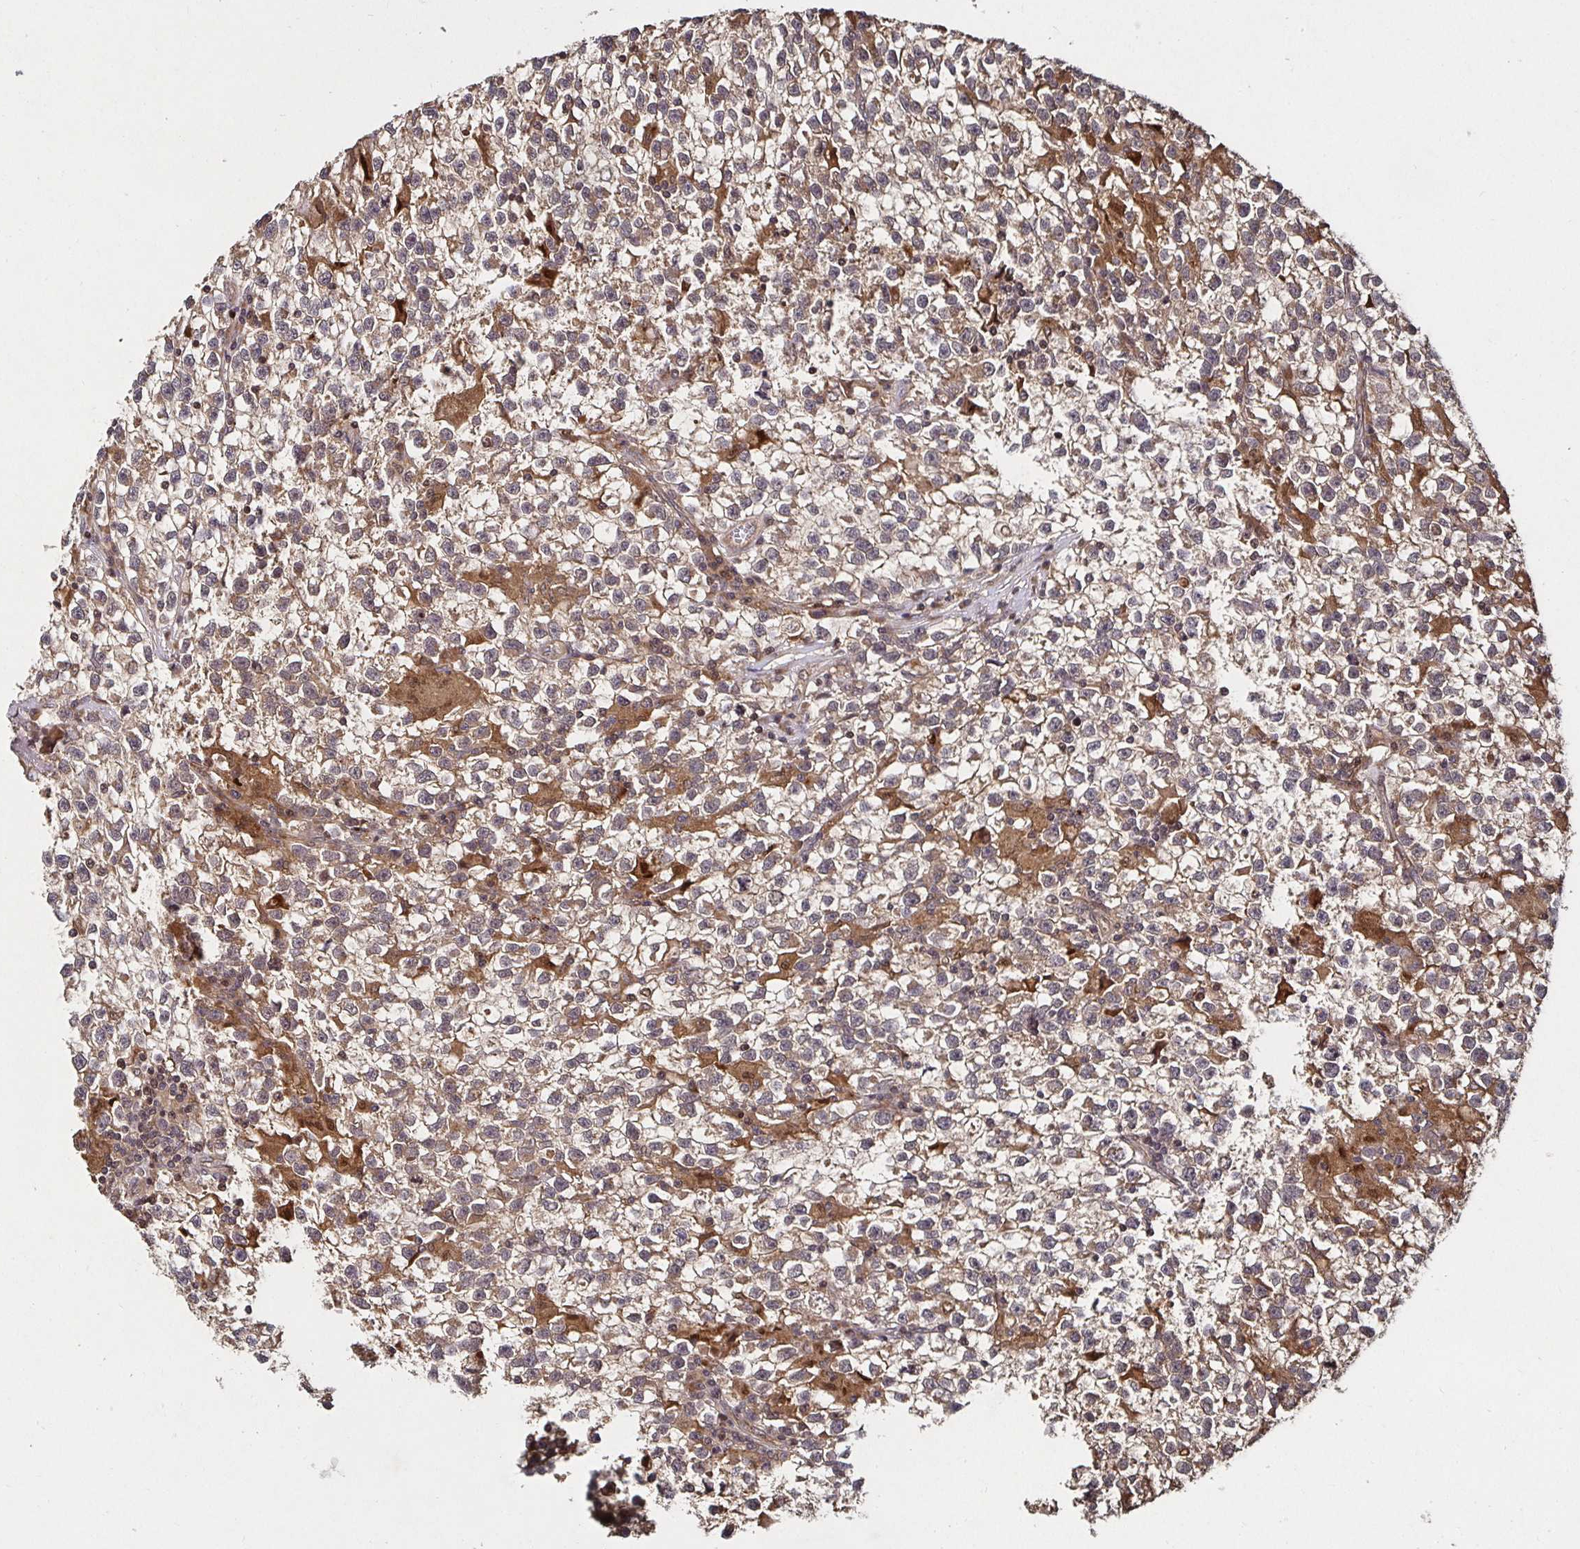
{"staining": {"intensity": "weak", "quantity": ">75%", "location": "cytoplasmic/membranous"}, "tissue": "testis cancer", "cell_type": "Tumor cells", "image_type": "cancer", "snomed": [{"axis": "morphology", "description": "Seminoma, NOS"}, {"axis": "topography", "description": "Testis"}], "caption": "Immunohistochemistry of testis cancer exhibits low levels of weak cytoplasmic/membranous staining in approximately >75% of tumor cells.", "gene": "SMYD3", "patient": {"sex": "male", "age": 31}}